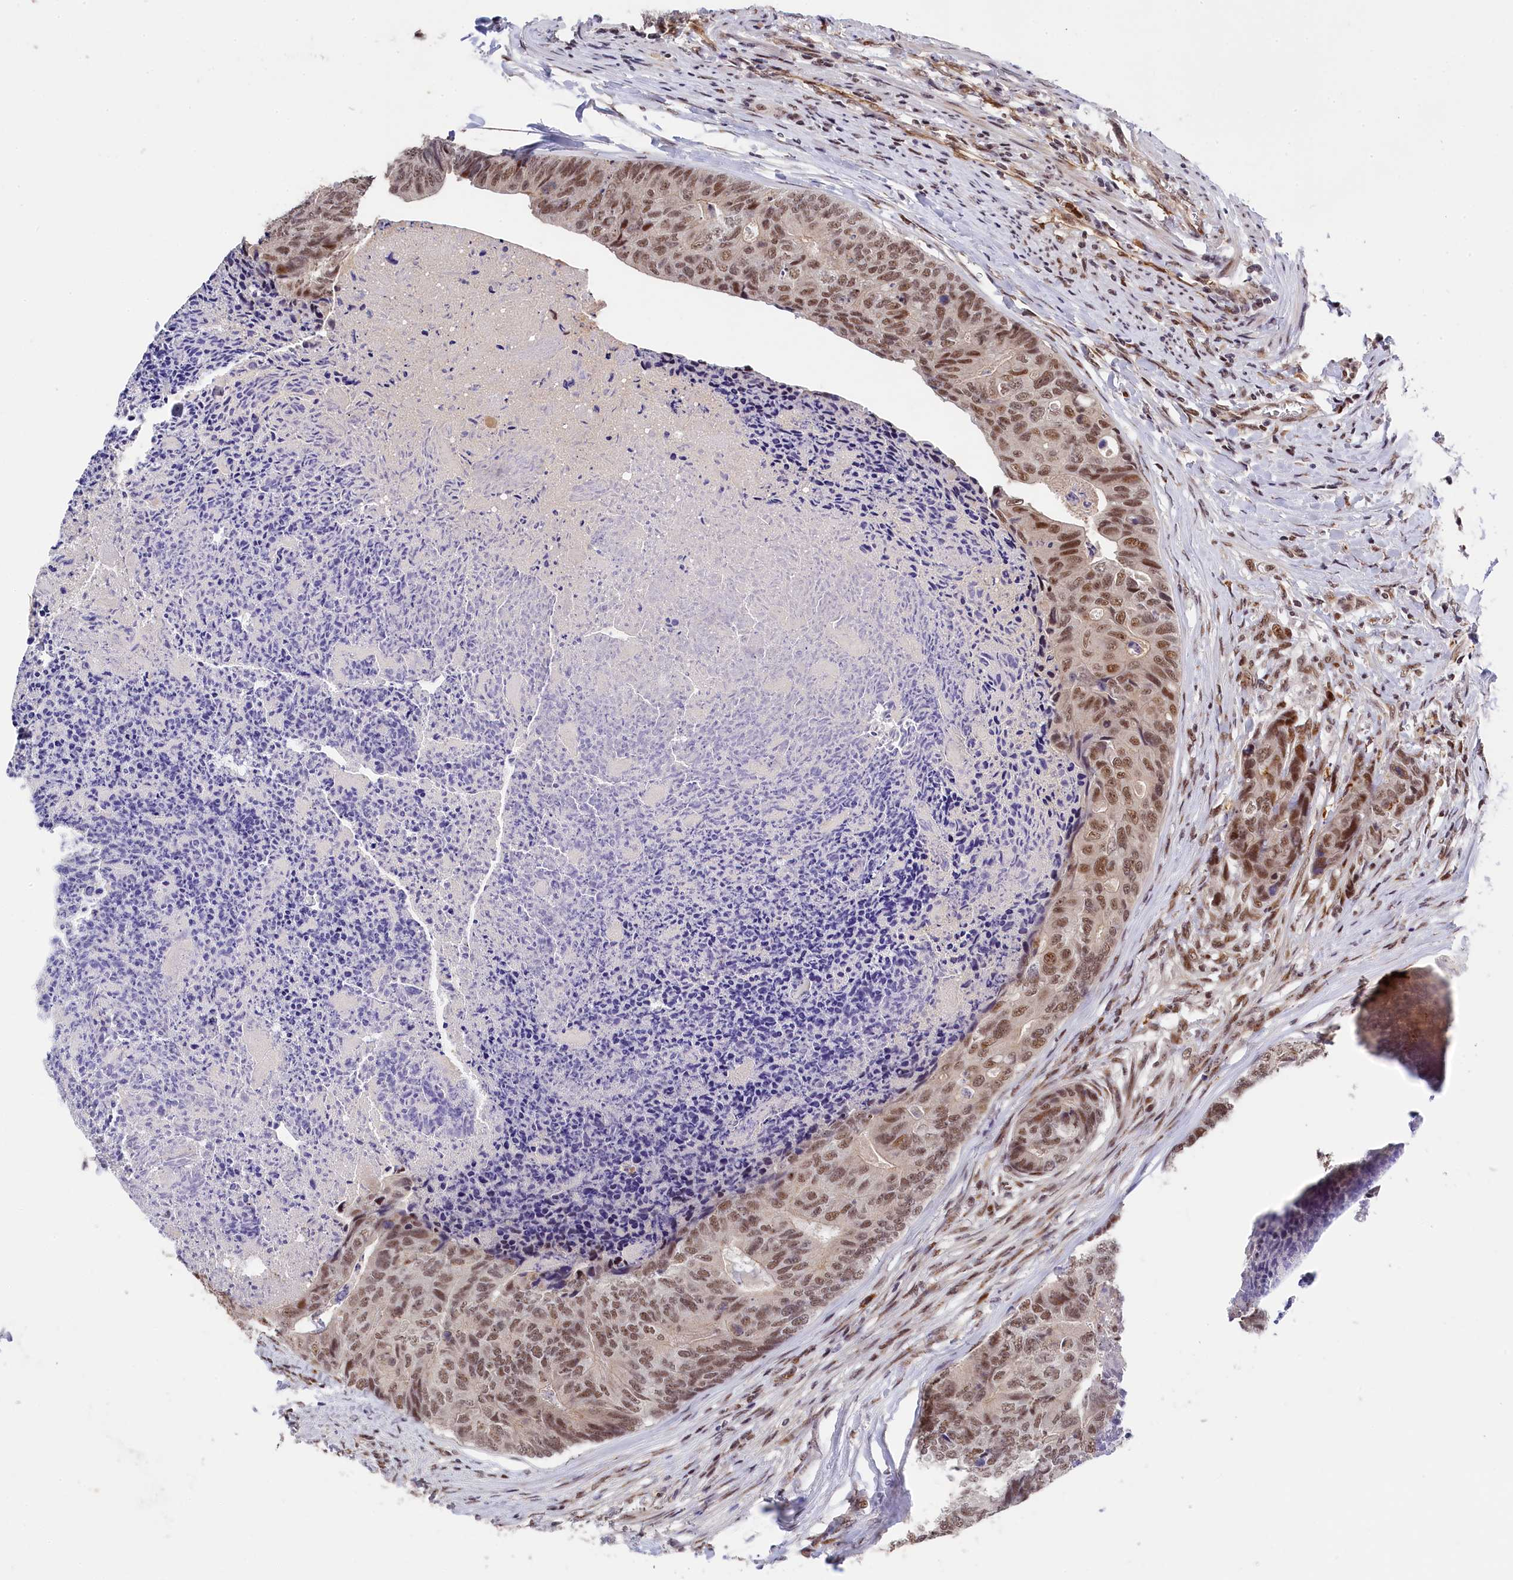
{"staining": {"intensity": "moderate", "quantity": ">75%", "location": "nuclear"}, "tissue": "colorectal cancer", "cell_type": "Tumor cells", "image_type": "cancer", "snomed": [{"axis": "morphology", "description": "Adenocarcinoma, NOS"}, {"axis": "topography", "description": "Colon"}], "caption": "Moderate nuclear staining for a protein is seen in about >75% of tumor cells of colorectal cancer (adenocarcinoma) using immunohistochemistry.", "gene": "ADIG", "patient": {"sex": "female", "age": 67}}